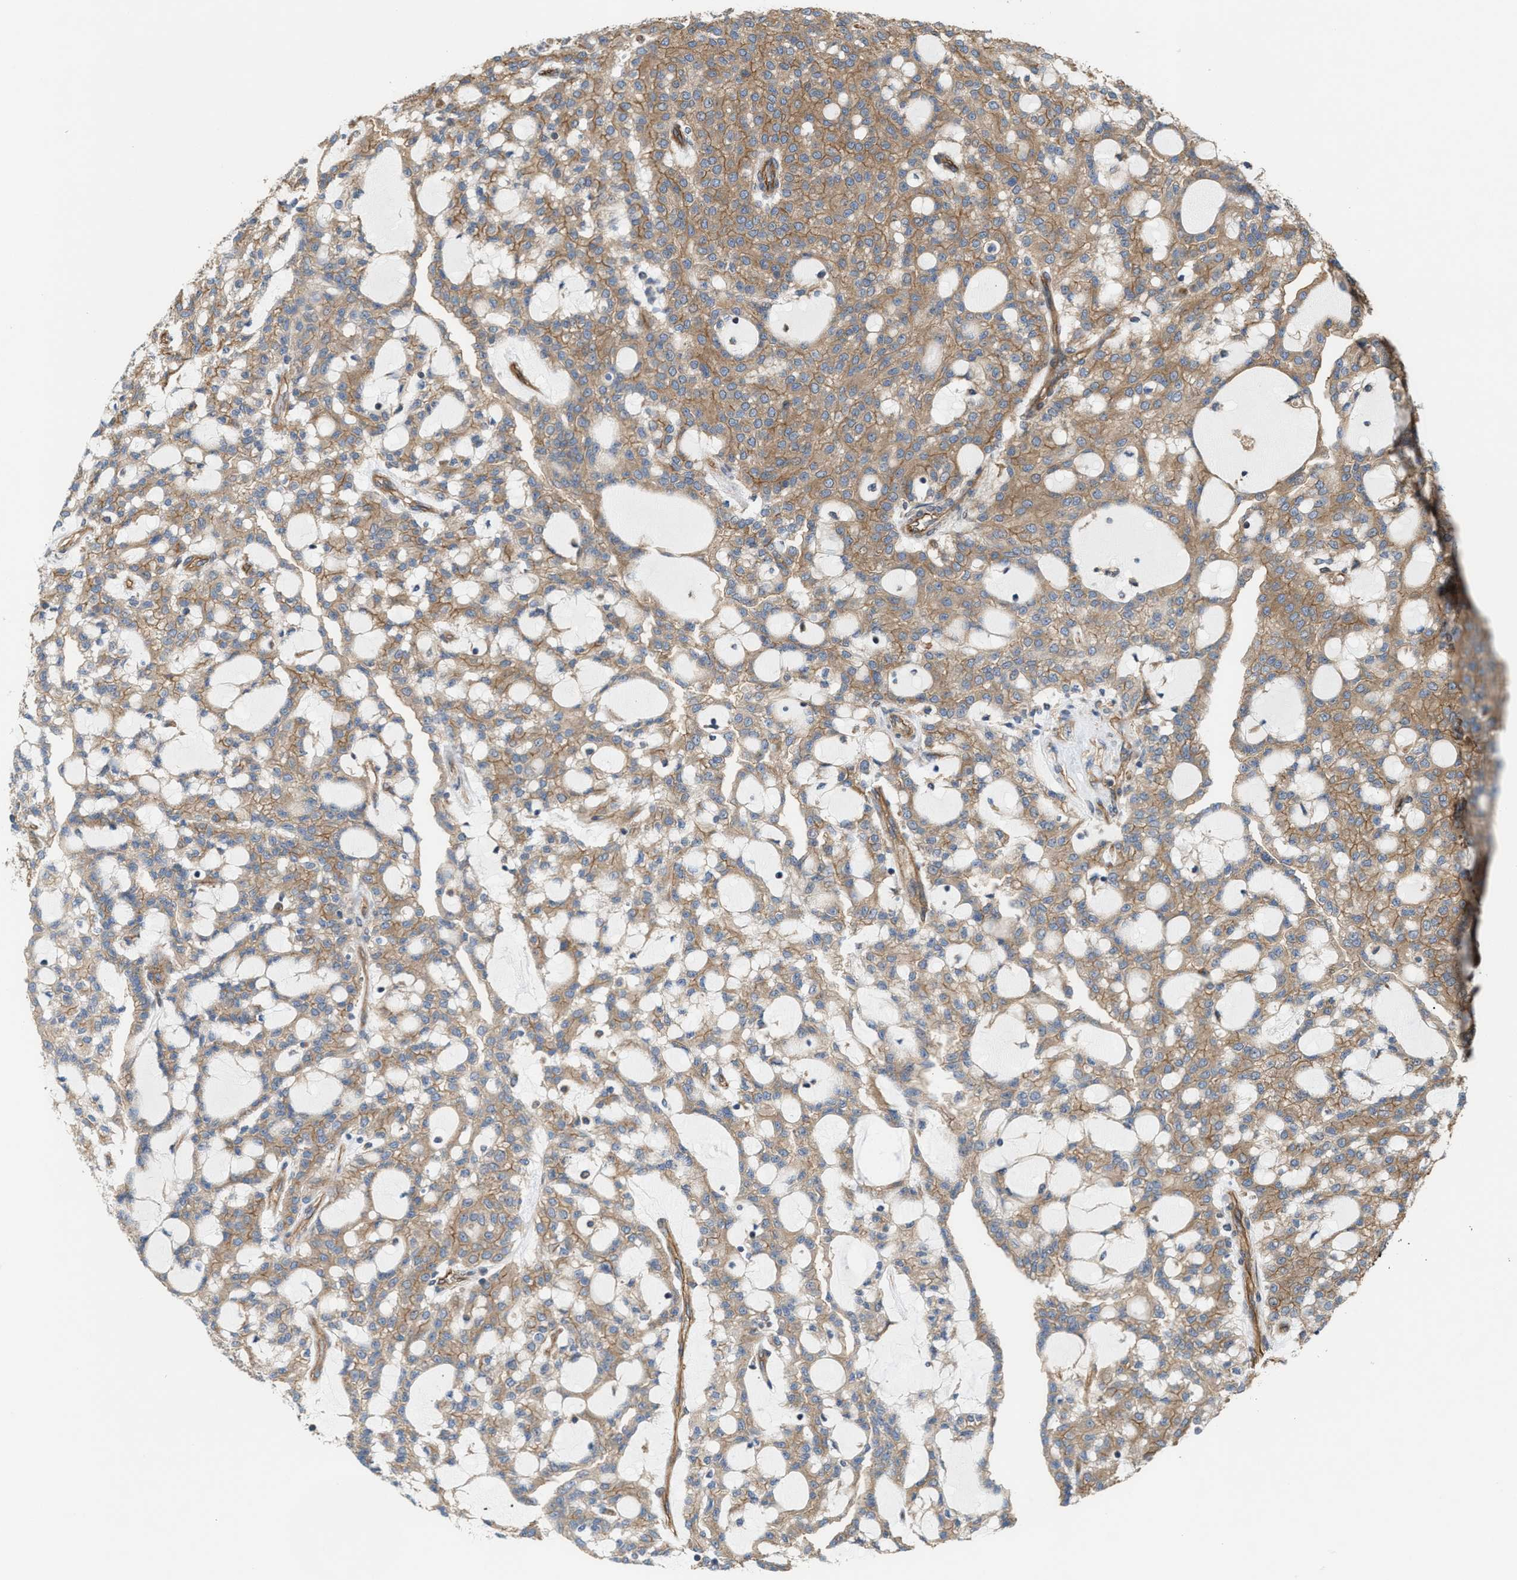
{"staining": {"intensity": "weak", "quantity": ">75%", "location": "cytoplasmic/membranous"}, "tissue": "renal cancer", "cell_type": "Tumor cells", "image_type": "cancer", "snomed": [{"axis": "morphology", "description": "Adenocarcinoma, NOS"}, {"axis": "topography", "description": "Kidney"}], "caption": "A histopathology image of human adenocarcinoma (renal) stained for a protein exhibits weak cytoplasmic/membranous brown staining in tumor cells.", "gene": "EPS15L1", "patient": {"sex": "male", "age": 63}}